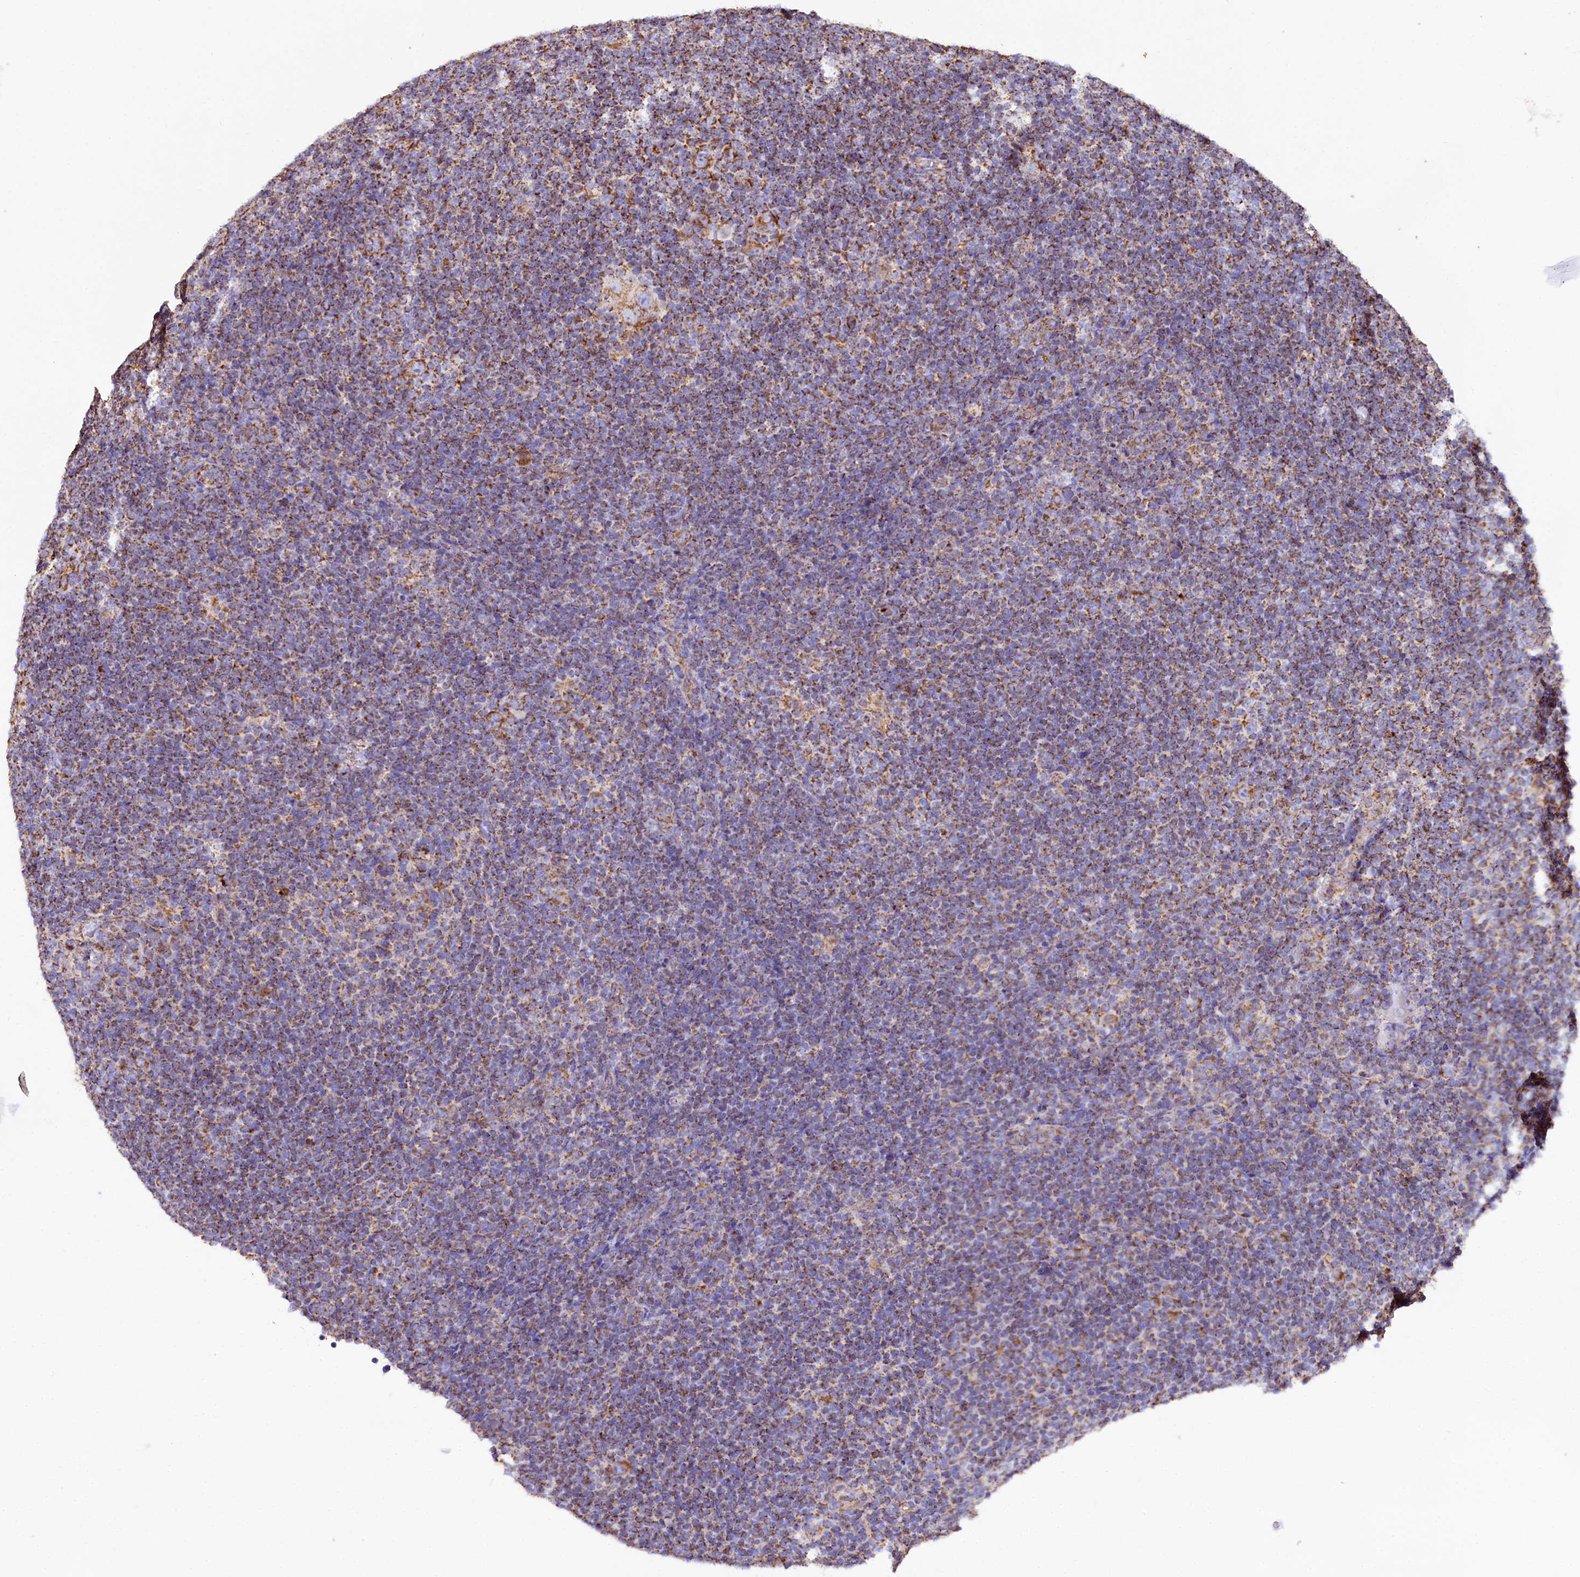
{"staining": {"intensity": "moderate", "quantity": ">75%", "location": "cytoplasmic/membranous"}, "tissue": "lymphoma", "cell_type": "Tumor cells", "image_type": "cancer", "snomed": [{"axis": "morphology", "description": "Hodgkin's disease, NOS"}, {"axis": "topography", "description": "Lymph node"}], "caption": "Immunohistochemistry staining of Hodgkin's disease, which exhibits medium levels of moderate cytoplasmic/membranous positivity in approximately >75% of tumor cells indicating moderate cytoplasmic/membranous protein positivity. The staining was performed using DAB (brown) for protein detection and nuclei were counterstained in hematoxylin (blue).", "gene": "APLP2", "patient": {"sex": "female", "age": 57}}